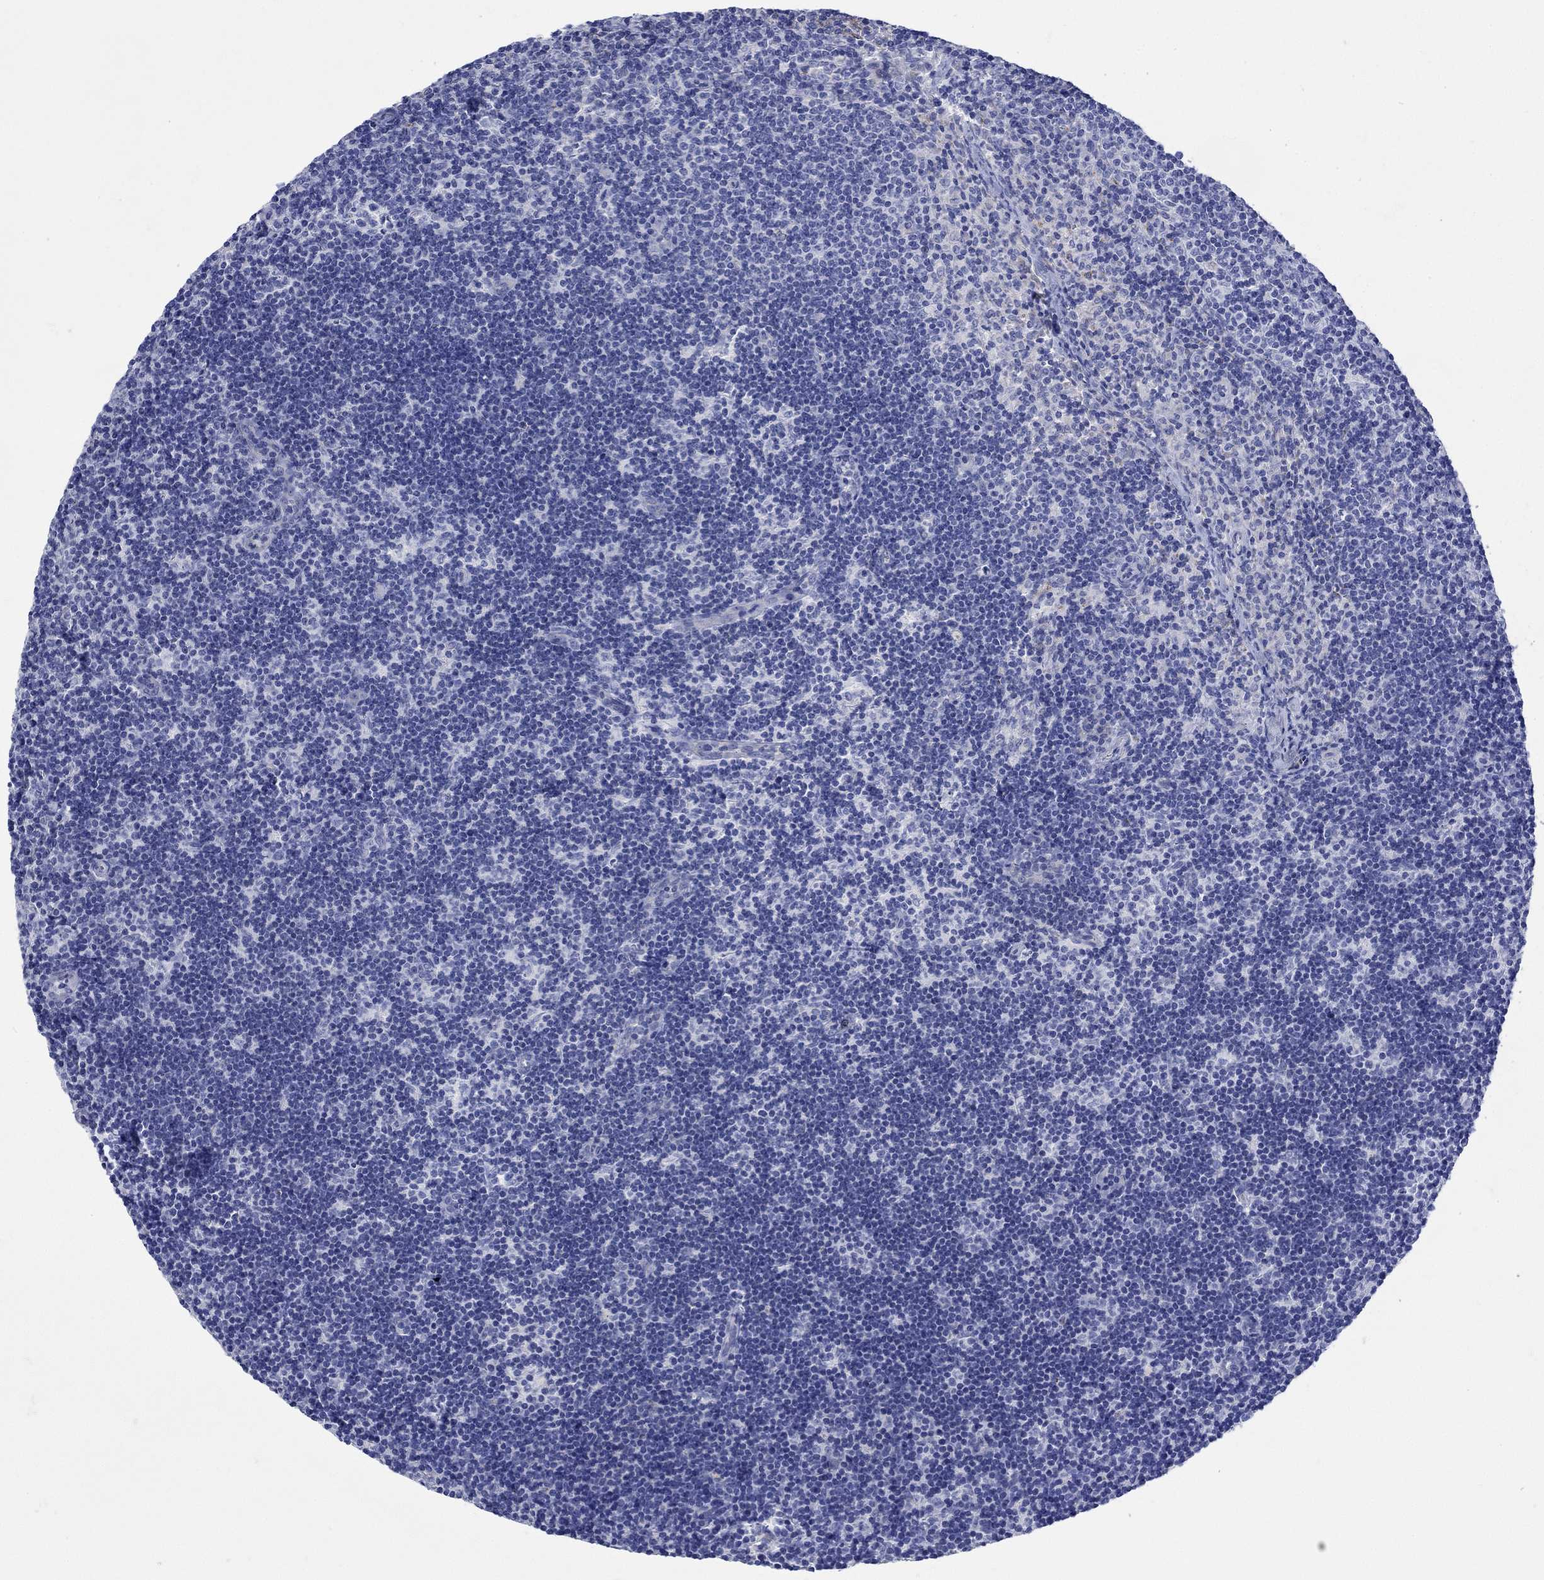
{"staining": {"intensity": "moderate", "quantity": ">75%", "location": "cytoplasmic/membranous"}, "tissue": "lymph node", "cell_type": "Germinal center cells", "image_type": "normal", "snomed": [{"axis": "morphology", "description": "Normal tissue, NOS"}, {"axis": "topography", "description": "Lymph node"}], "caption": "Immunohistochemistry (DAB) staining of benign human lymph node shows moderate cytoplasmic/membranous protein staining in about >75% of germinal center cells.", "gene": "ANKMY1", "patient": {"sex": "female", "age": 34}}